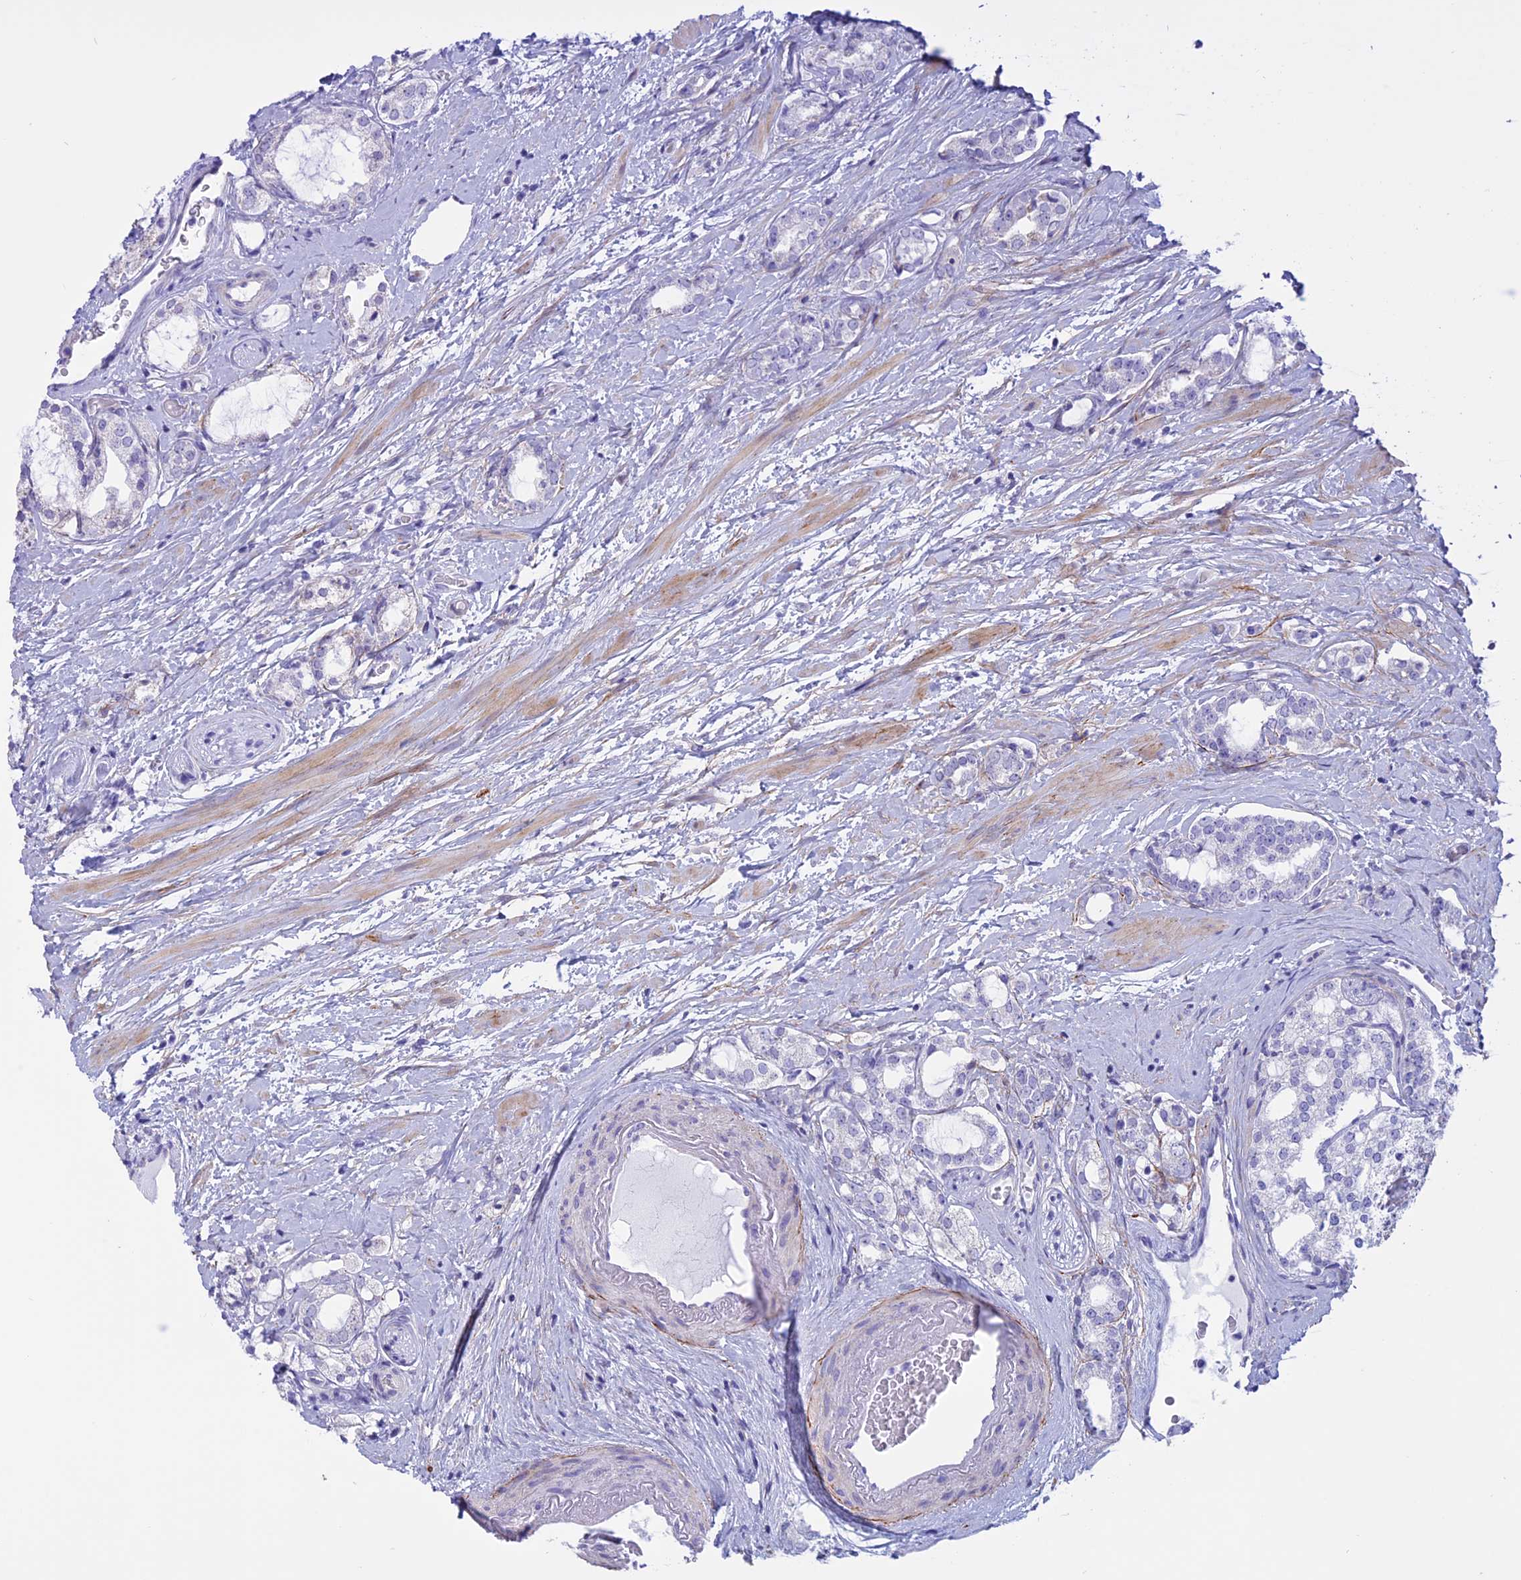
{"staining": {"intensity": "negative", "quantity": "none", "location": "none"}, "tissue": "prostate cancer", "cell_type": "Tumor cells", "image_type": "cancer", "snomed": [{"axis": "morphology", "description": "Adenocarcinoma, High grade"}, {"axis": "topography", "description": "Prostate"}], "caption": "A histopathology image of human prostate cancer is negative for staining in tumor cells. (DAB IHC visualized using brightfield microscopy, high magnification).", "gene": "SPHKAP", "patient": {"sex": "male", "age": 64}}